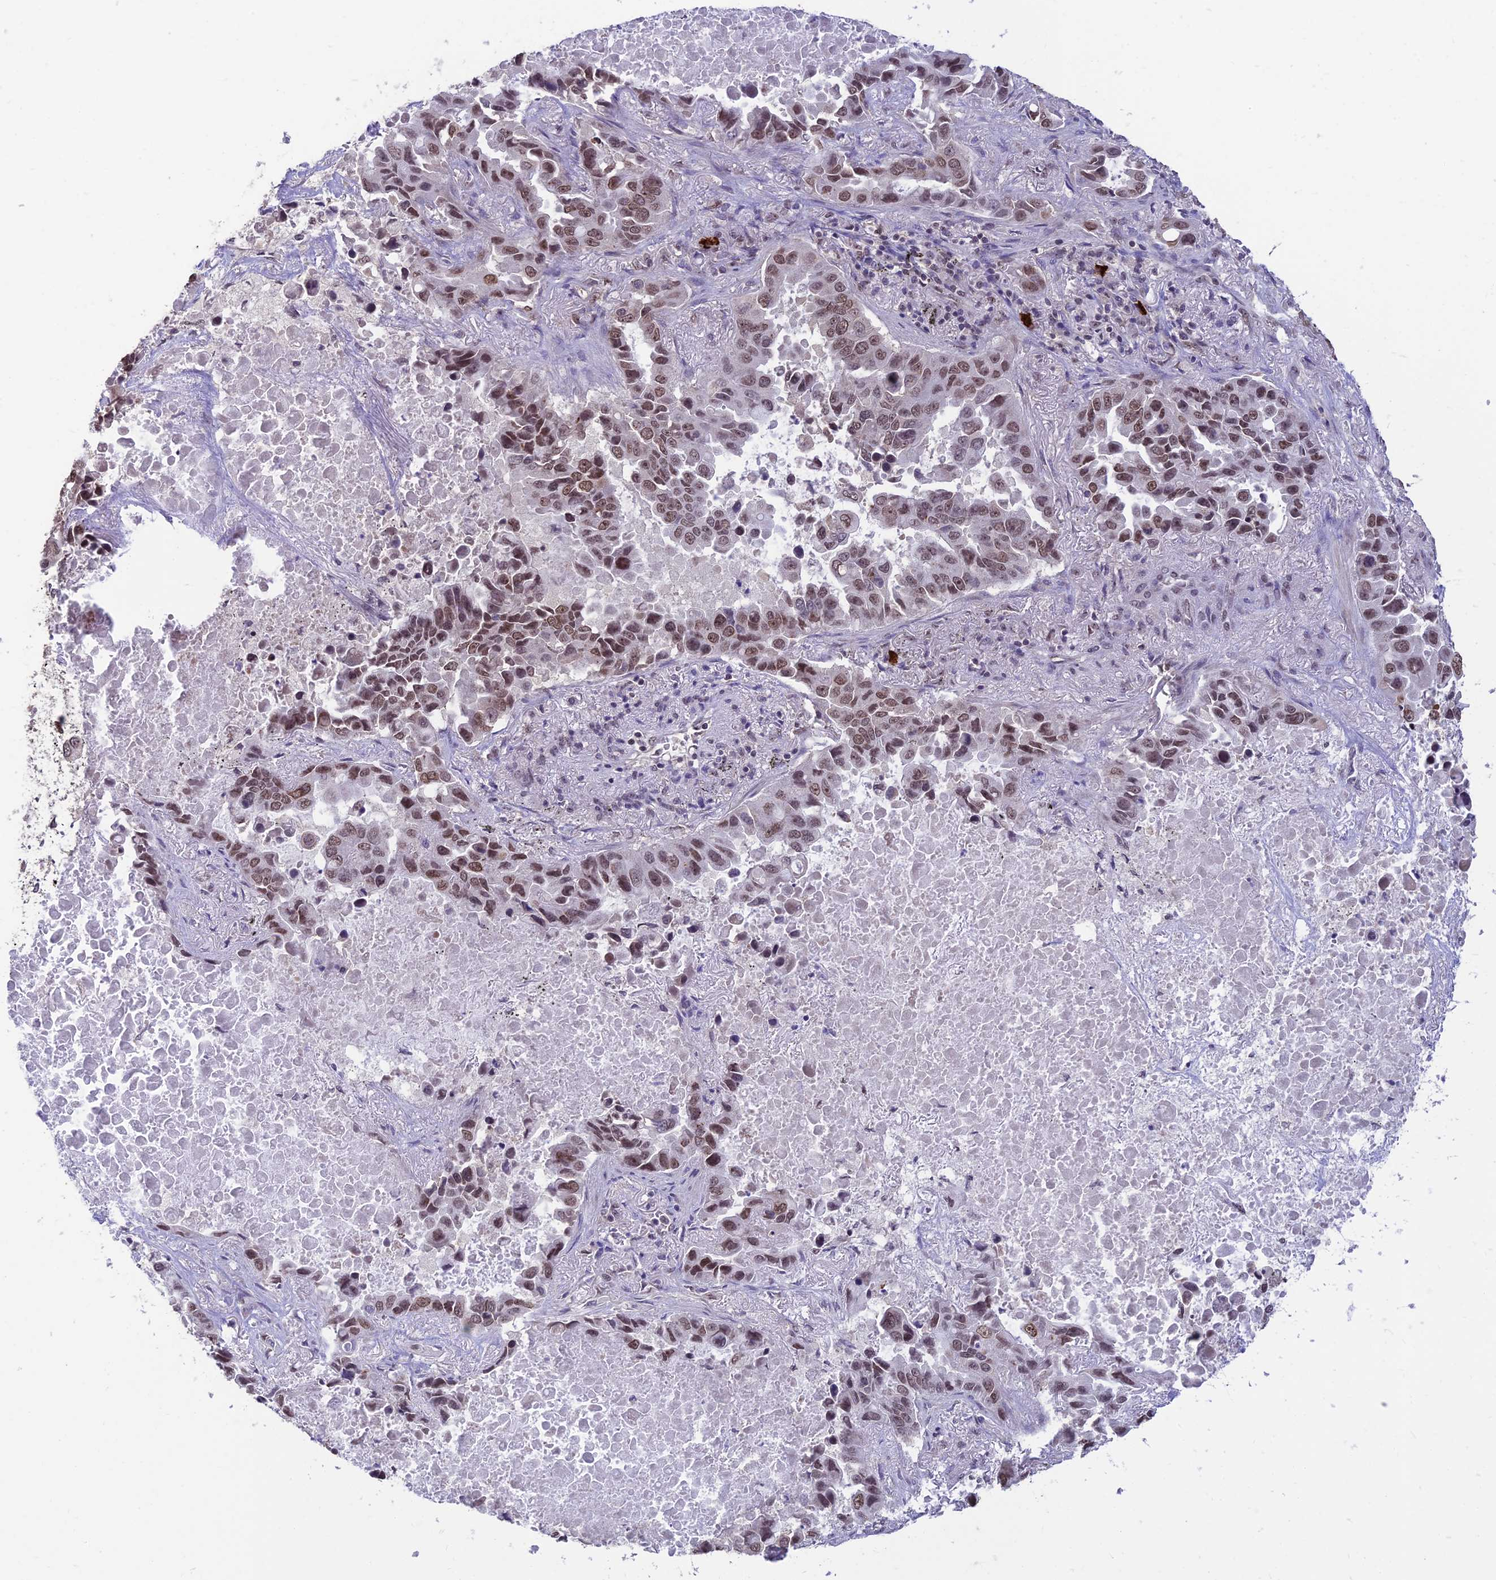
{"staining": {"intensity": "moderate", "quantity": ">75%", "location": "nuclear"}, "tissue": "lung cancer", "cell_type": "Tumor cells", "image_type": "cancer", "snomed": [{"axis": "morphology", "description": "Adenocarcinoma, NOS"}, {"axis": "topography", "description": "Lung"}], "caption": "IHC (DAB (3,3'-diaminobenzidine)) staining of human lung cancer displays moderate nuclear protein staining in about >75% of tumor cells.", "gene": "POLR1G", "patient": {"sex": "male", "age": 64}}